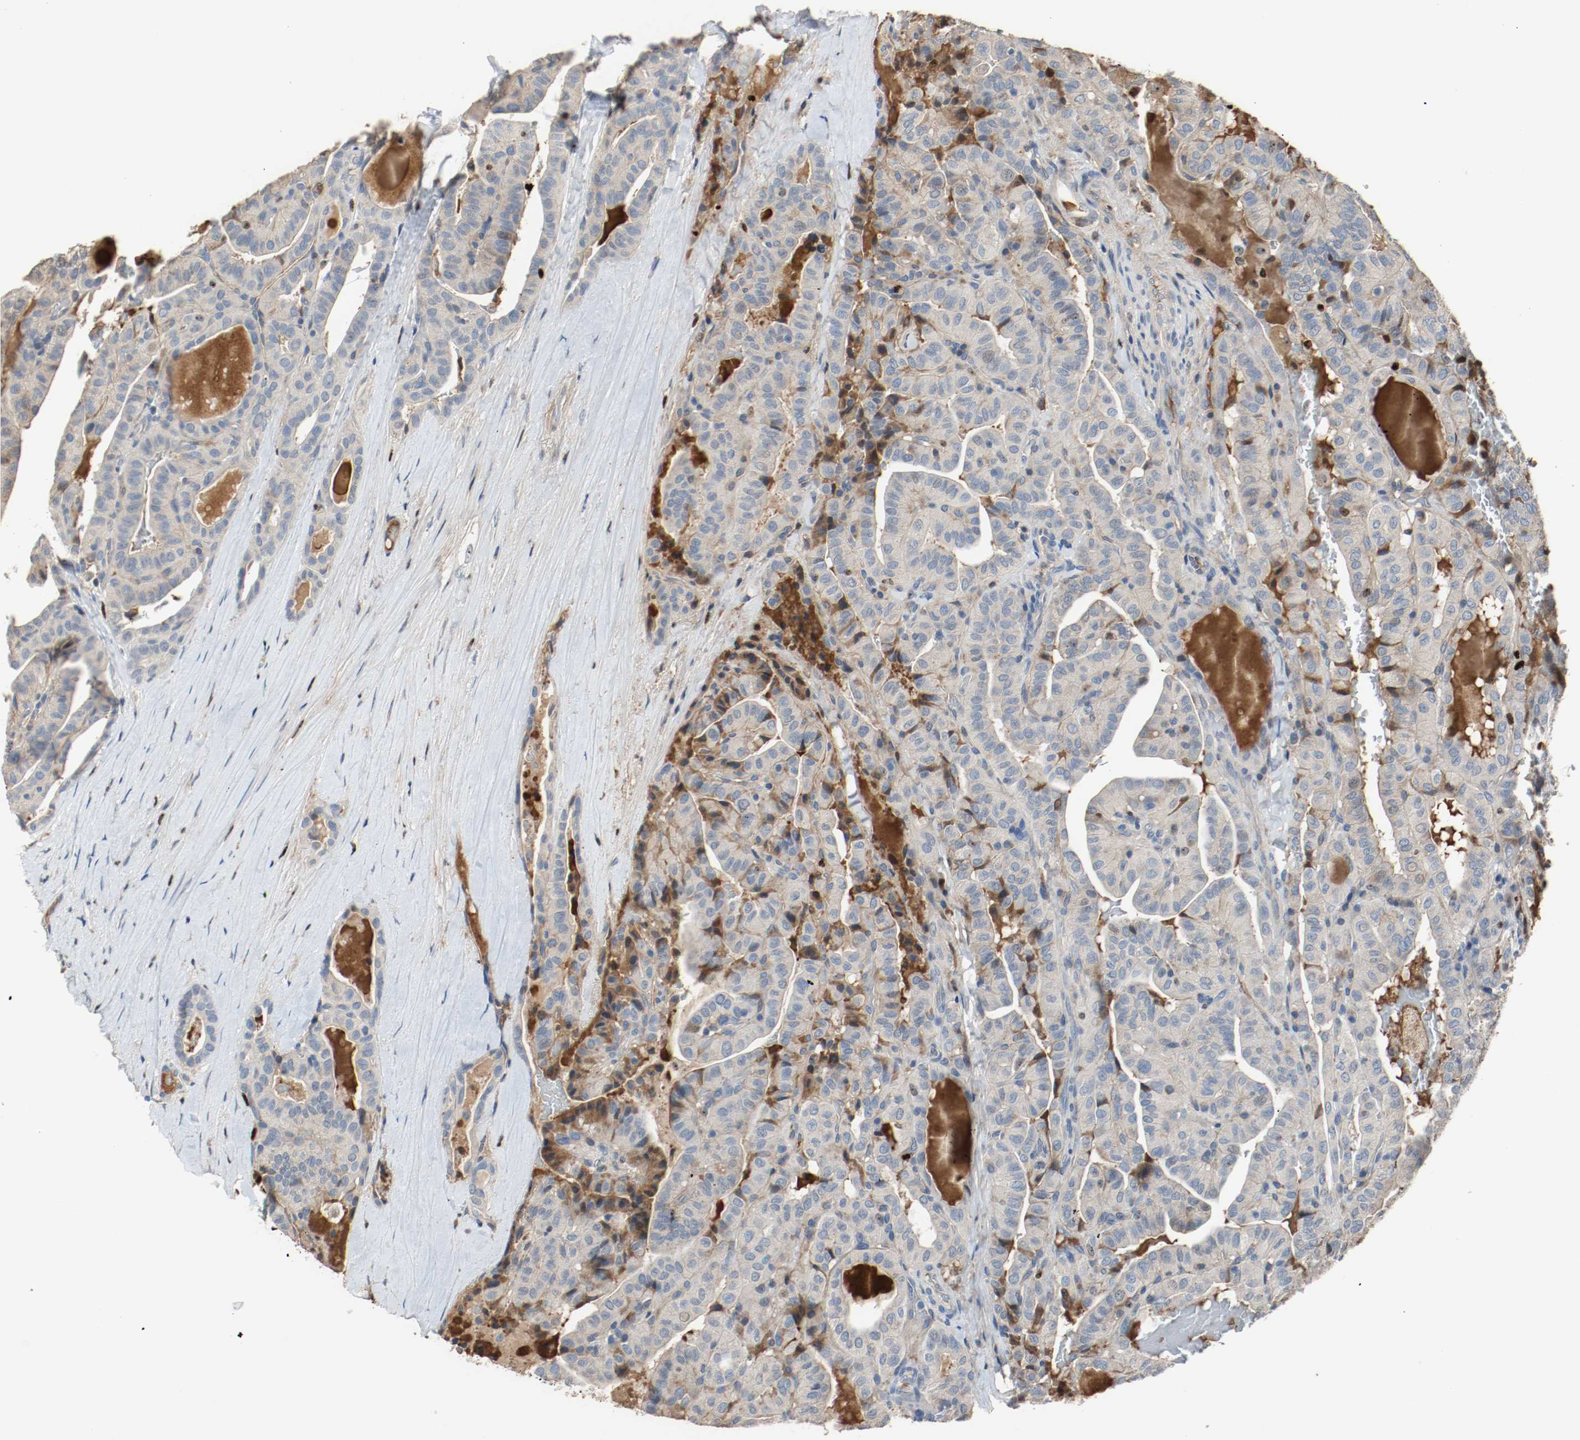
{"staining": {"intensity": "negative", "quantity": "none", "location": "none"}, "tissue": "thyroid cancer", "cell_type": "Tumor cells", "image_type": "cancer", "snomed": [{"axis": "morphology", "description": "Papillary adenocarcinoma, NOS"}, {"axis": "topography", "description": "Thyroid gland"}], "caption": "Protein analysis of papillary adenocarcinoma (thyroid) exhibits no significant expression in tumor cells. The staining is performed using DAB (3,3'-diaminobenzidine) brown chromogen with nuclei counter-stained in using hematoxylin.", "gene": "BLK", "patient": {"sex": "male", "age": 77}}